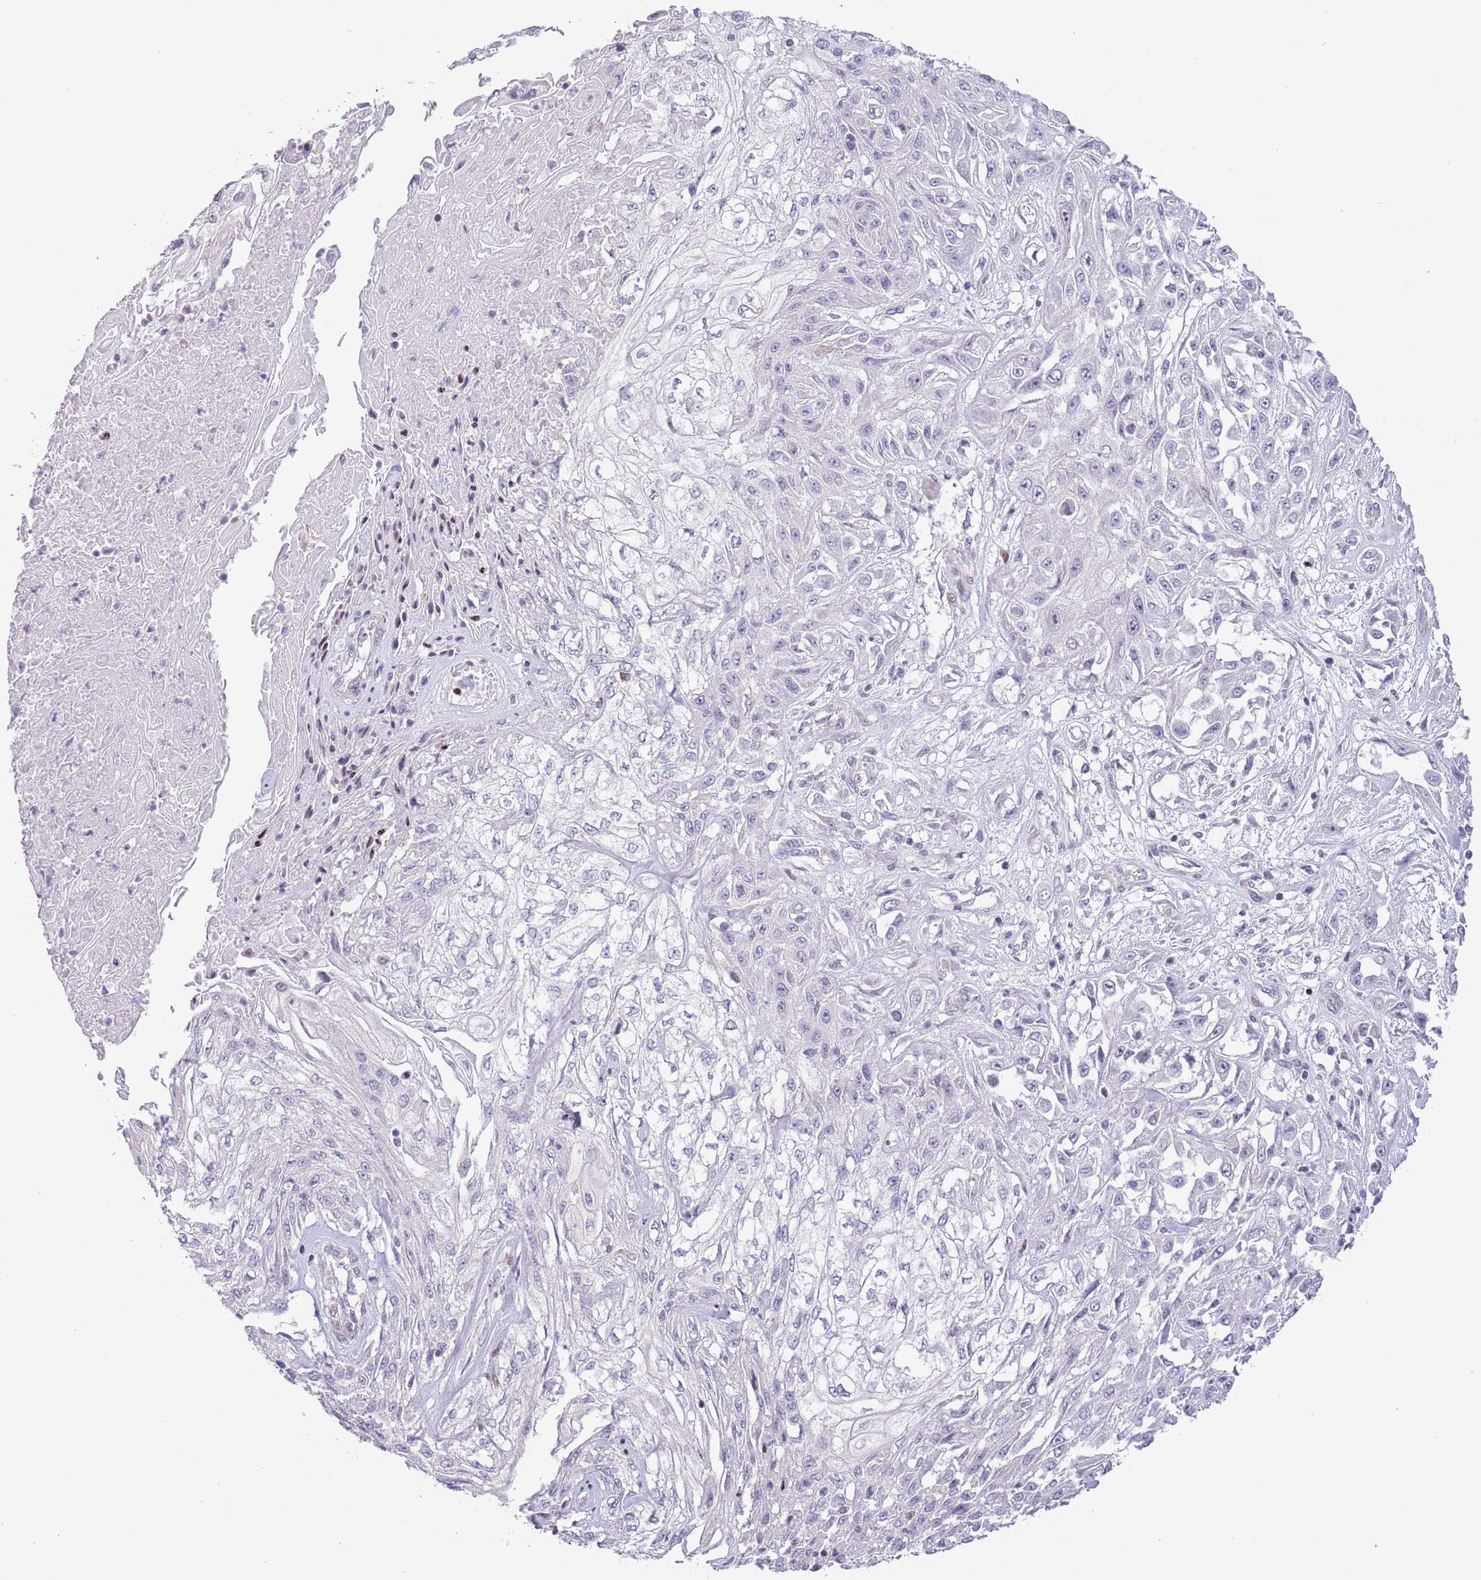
{"staining": {"intensity": "negative", "quantity": "none", "location": "none"}, "tissue": "skin cancer", "cell_type": "Tumor cells", "image_type": "cancer", "snomed": [{"axis": "morphology", "description": "Squamous cell carcinoma, NOS"}, {"axis": "morphology", "description": "Squamous cell carcinoma, metastatic, NOS"}, {"axis": "topography", "description": "Skin"}, {"axis": "topography", "description": "Lymph node"}], "caption": "High power microscopy micrograph of an immunohistochemistry (IHC) image of skin metastatic squamous cell carcinoma, revealing no significant staining in tumor cells.", "gene": "ANO8", "patient": {"sex": "male", "age": 75}}